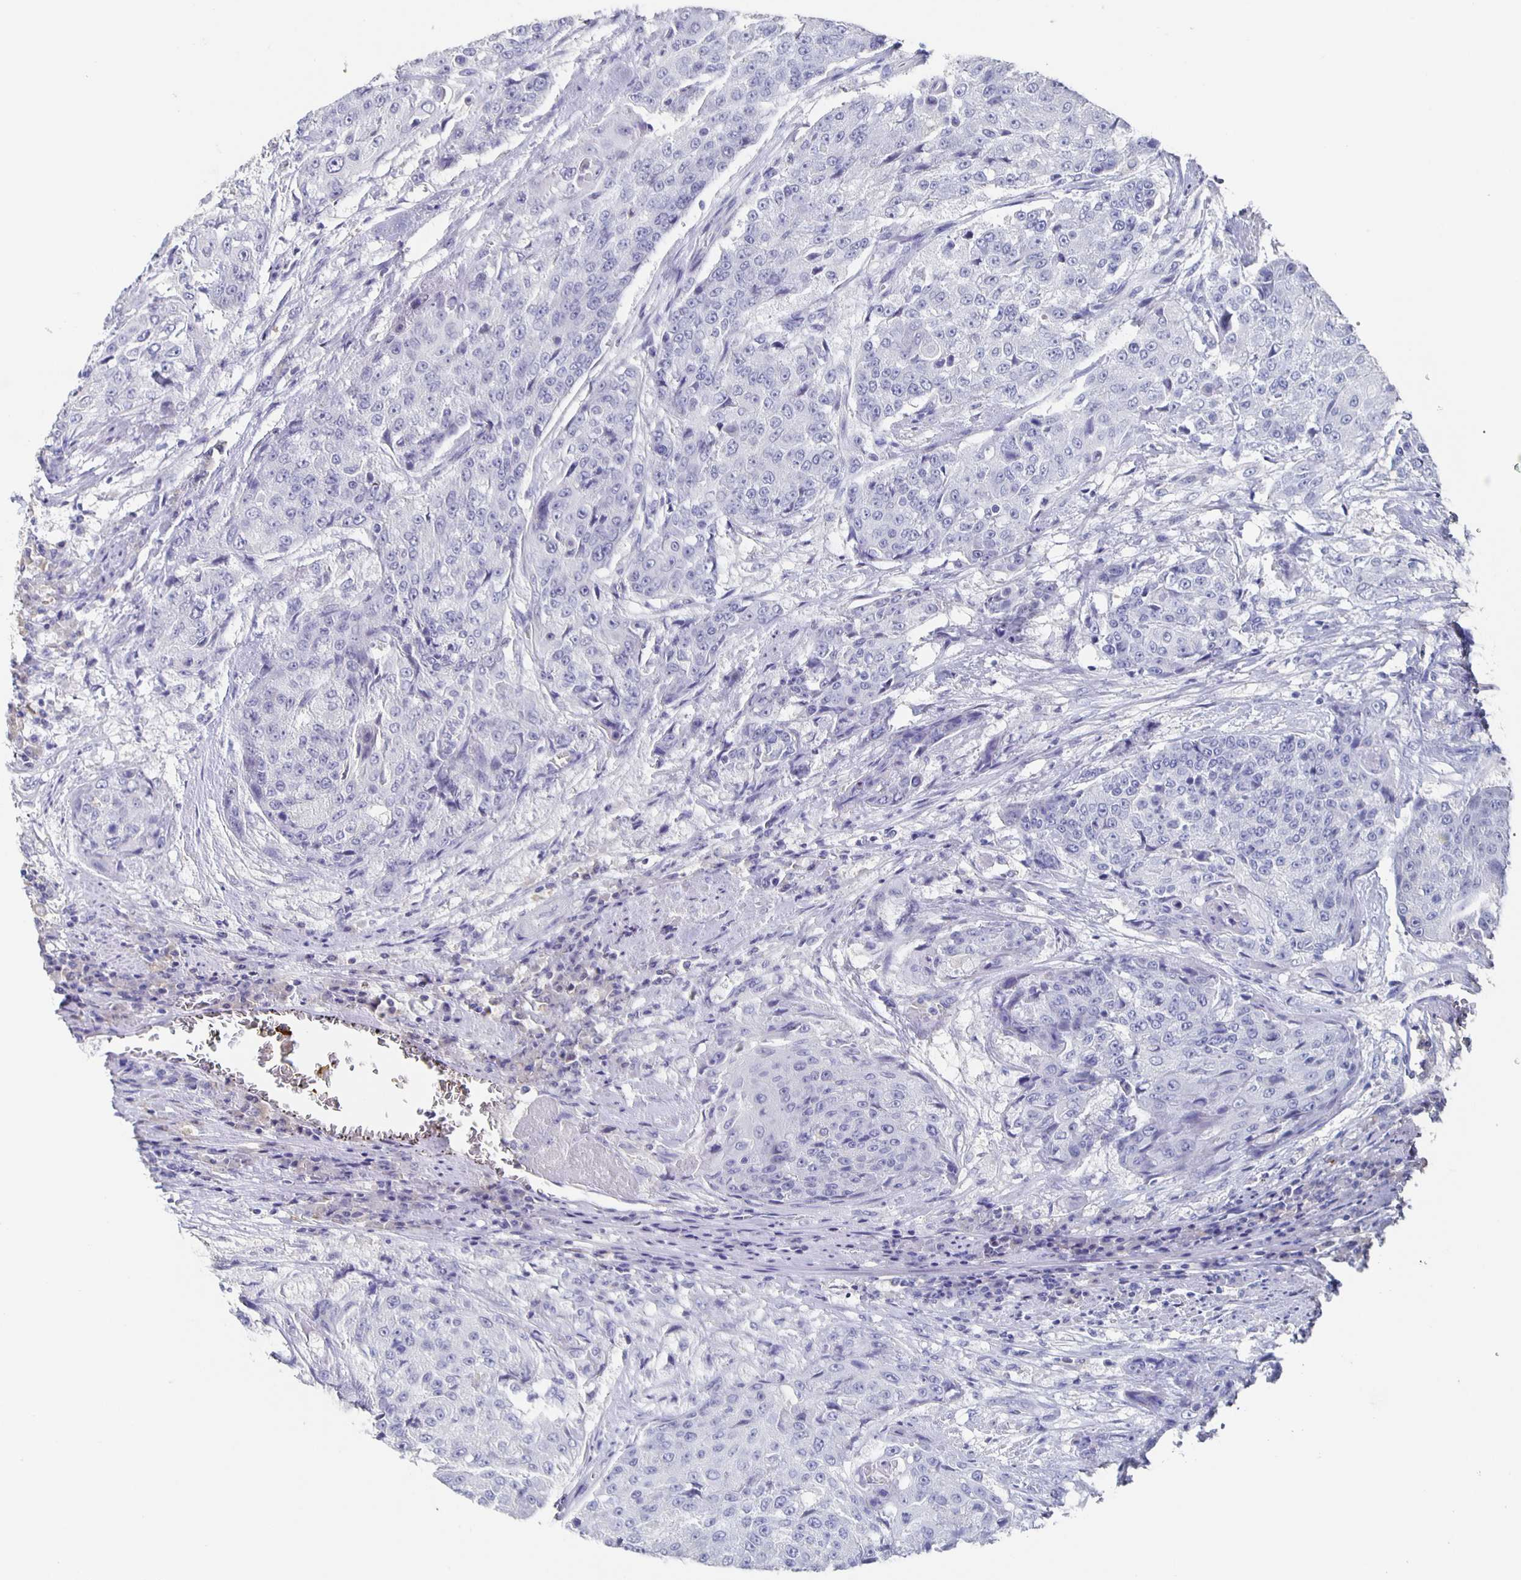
{"staining": {"intensity": "negative", "quantity": "none", "location": "none"}, "tissue": "urothelial cancer", "cell_type": "Tumor cells", "image_type": "cancer", "snomed": [{"axis": "morphology", "description": "Urothelial carcinoma, High grade"}, {"axis": "topography", "description": "Urinary bladder"}], "caption": "Tumor cells show no significant positivity in urothelial cancer.", "gene": "CACNA2D2", "patient": {"sex": "female", "age": 63}}